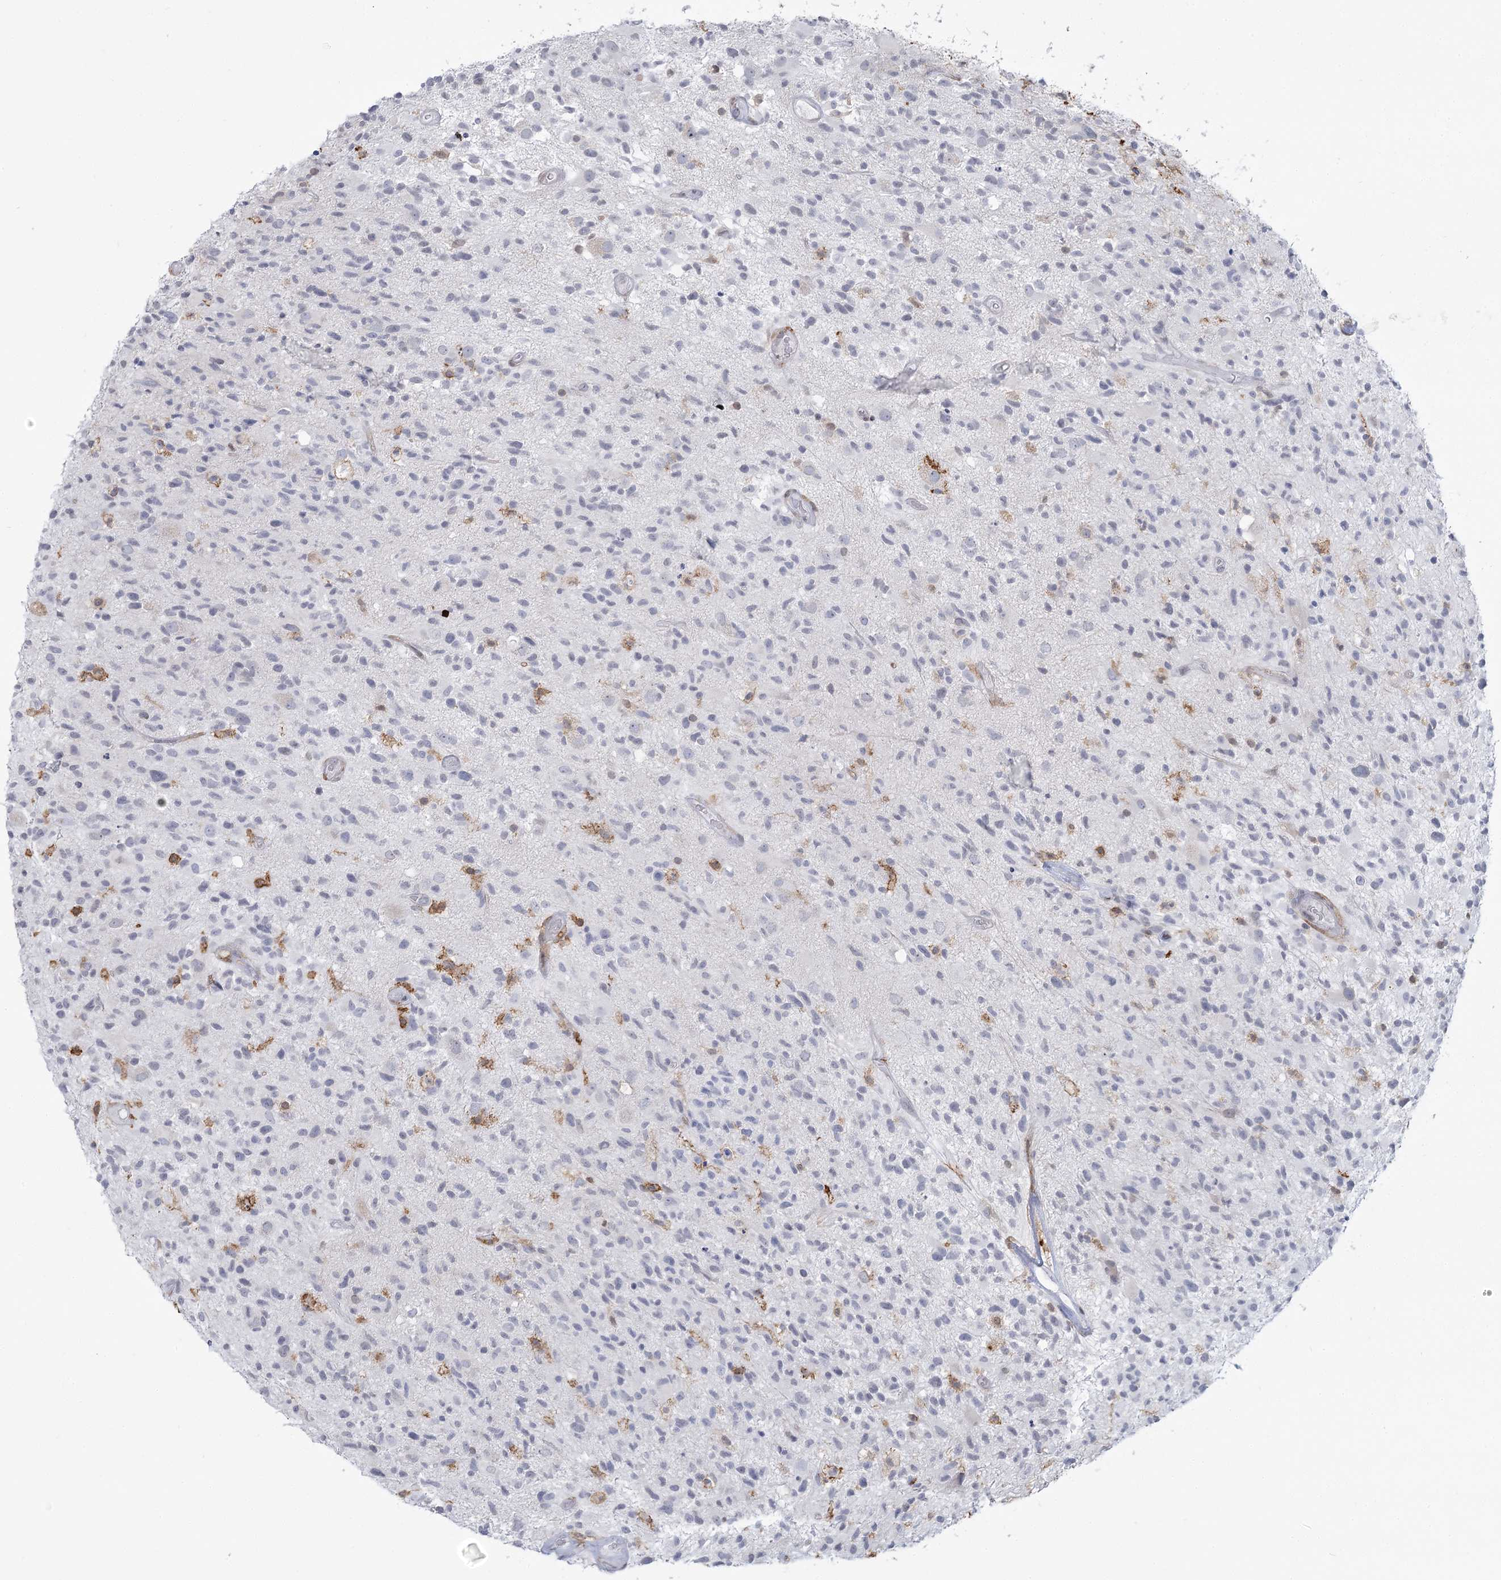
{"staining": {"intensity": "negative", "quantity": "none", "location": "none"}, "tissue": "glioma", "cell_type": "Tumor cells", "image_type": "cancer", "snomed": [{"axis": "morphology", "description": "Glioma, malignant, High grade"}, {"axis": "morphology", "description": "Glioblastoma, NOS"}, {"axis": "topography", "description": "Brain"}], "caption": "The IHC photomicrograph has no significant positivity in tumor cells of glioblastoma tissue.", "gene": "C11orf1", "patient": {"sex": "male", "age": 60}}